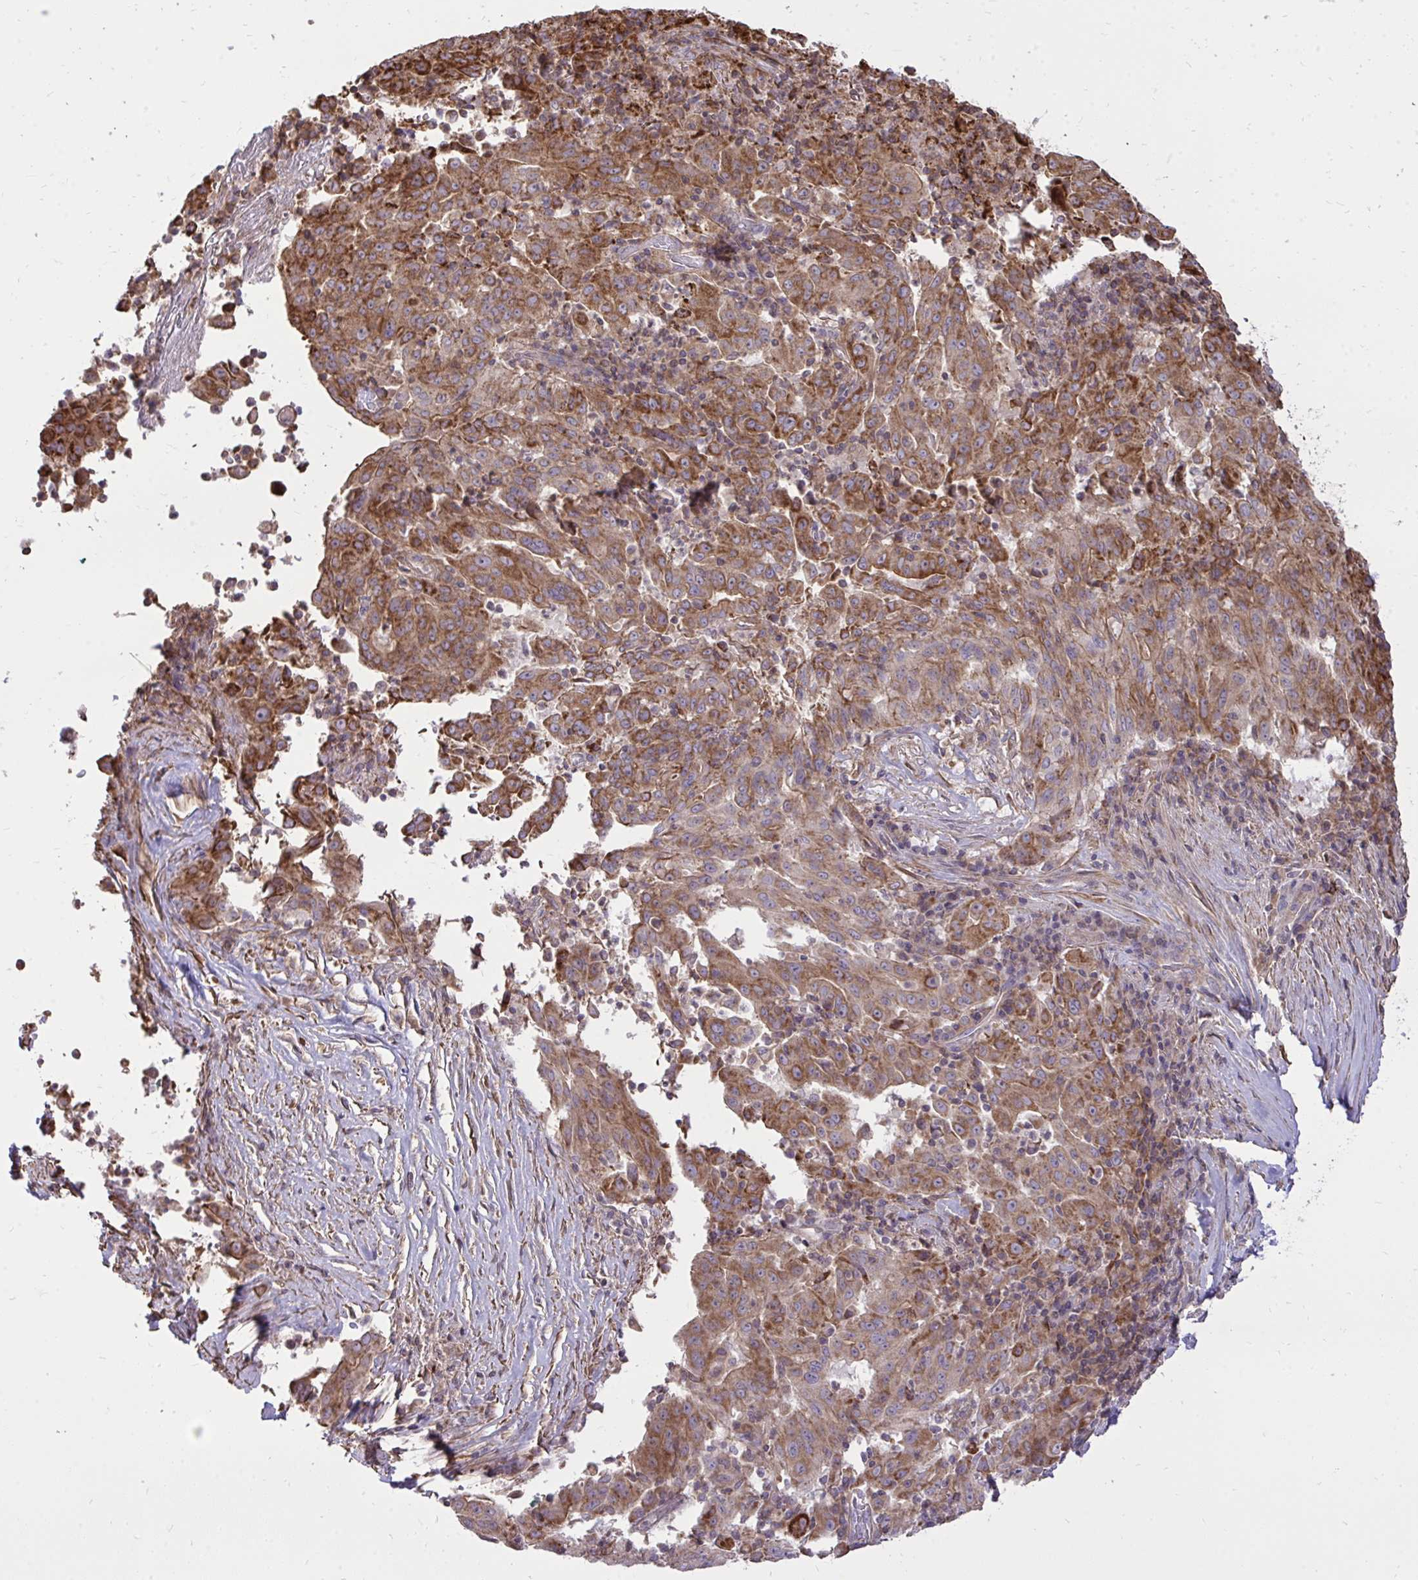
{"staining": {"intensity": "strong", "quantity": ">75%", "location": "cytoplasmic/membranous"}, "tissue": "pancreatic cancer", "cell_type": "Tumor cells", "image_type": "cancer", "snomed": [{"axis": "morphology", "description": "Adenocarcinoma, NOS"}, {"axis": "topography", "description": "Pancreas"}], "caption": "Brown immunohistochemical staining in adenocarcinoma (pancreatic) displays strong cytoplasmic/membranous positivity in approximately >75% of tumor cells. Immunohistochemistry stains the protein of interest in brown and the nuclei are stained blue.", "gene": "SLC7A5", "patient": {"sex": "male", "age": 63}}